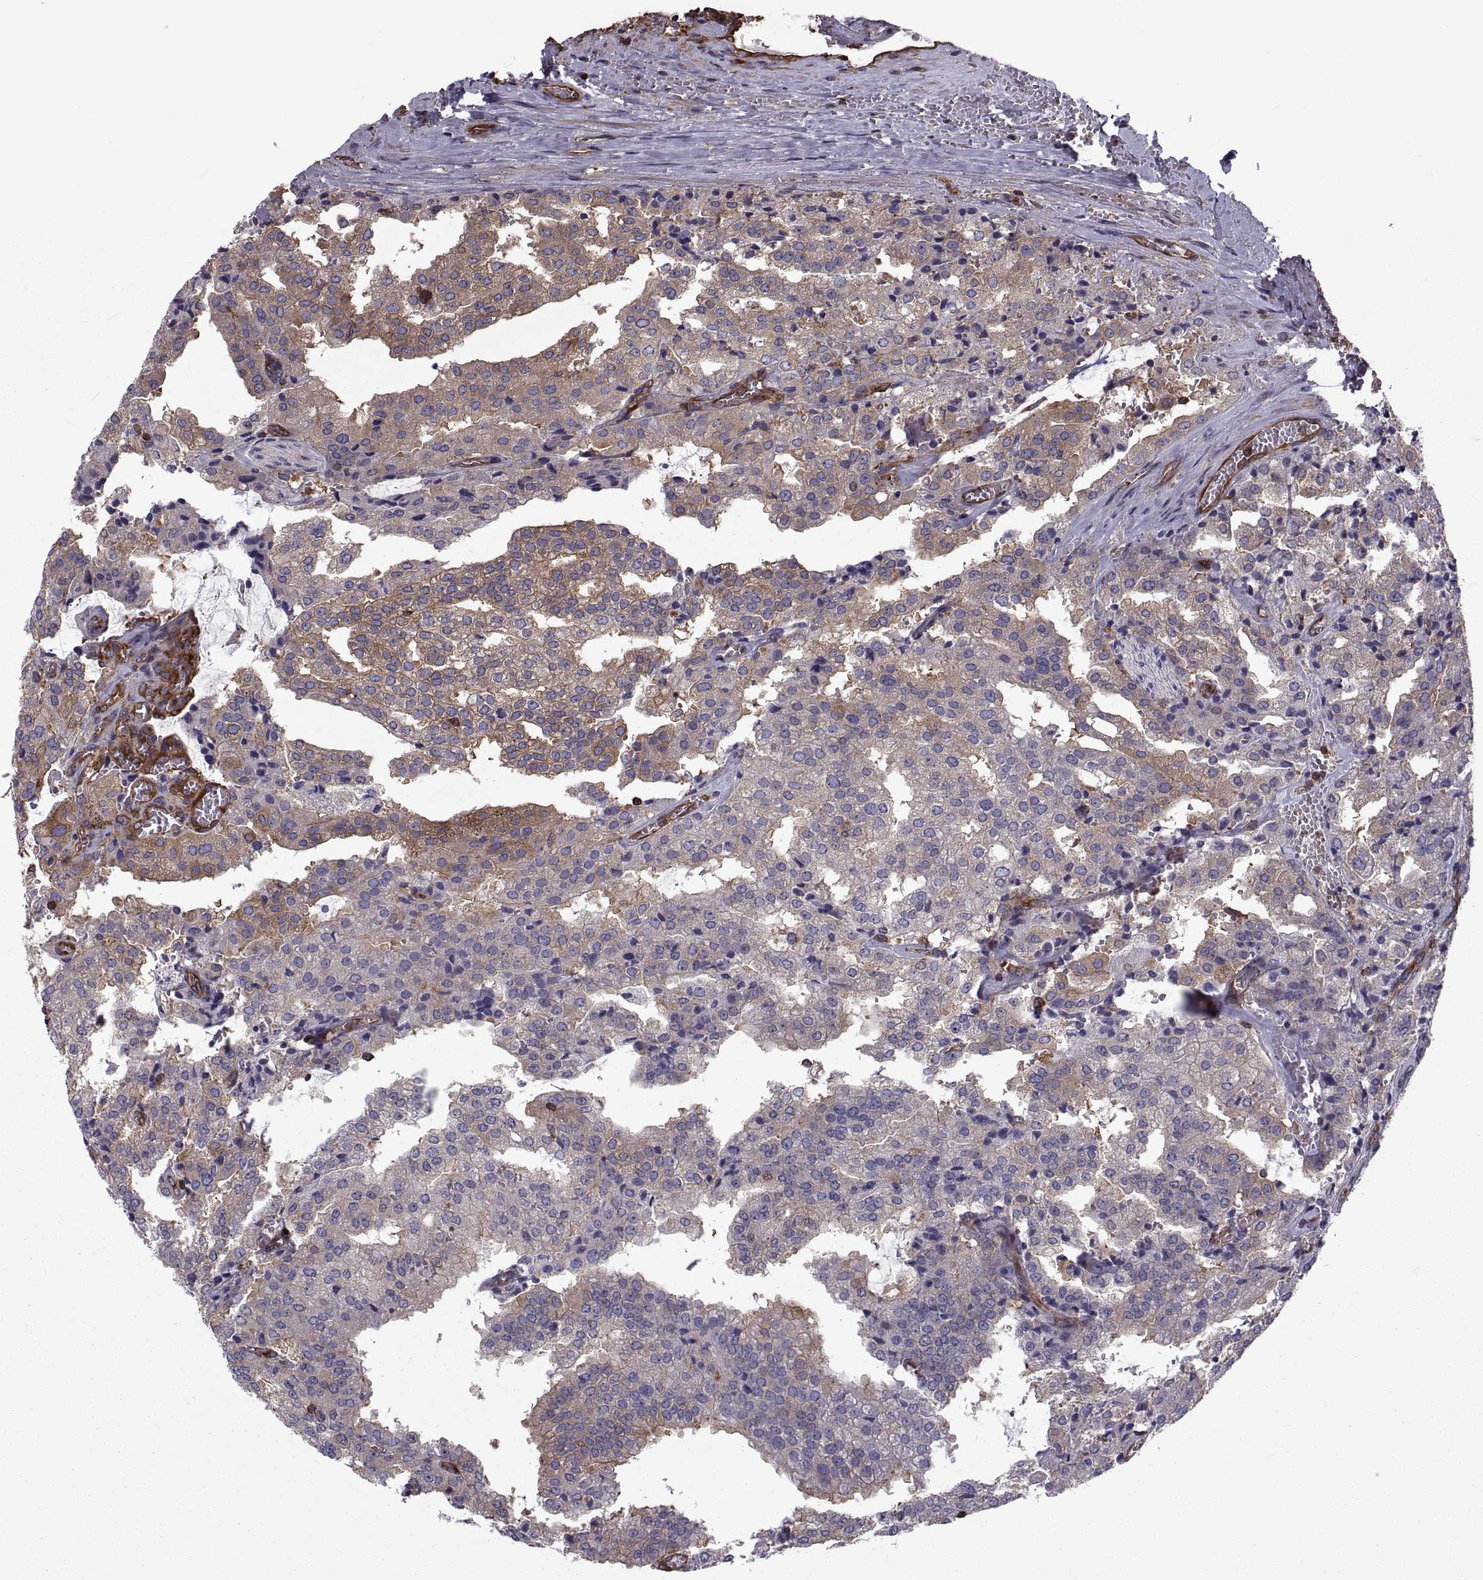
{"staining": {"intensity": "moderate", "quantity": "<25%", "location": "cytoplasmic/membranous"}, "tissue": "prostate cancer", "cell_type": "Tumor cells", "image_type": "cancer", "snomed": [{"axis": "morphology", "description": "Adenocarcinoma, High grade"}, {"axis": "topography", "description": "Prostate"}], "caption": "Approximately <25% of tumor cells in human prostate high-grade adenocarcinoma show moderate cytoplasmic/membranous protein positivity as visualized by brown immunohistochemical staining.", "gene": "MYH9", "patient": {"sex": "male", "age": 68}}